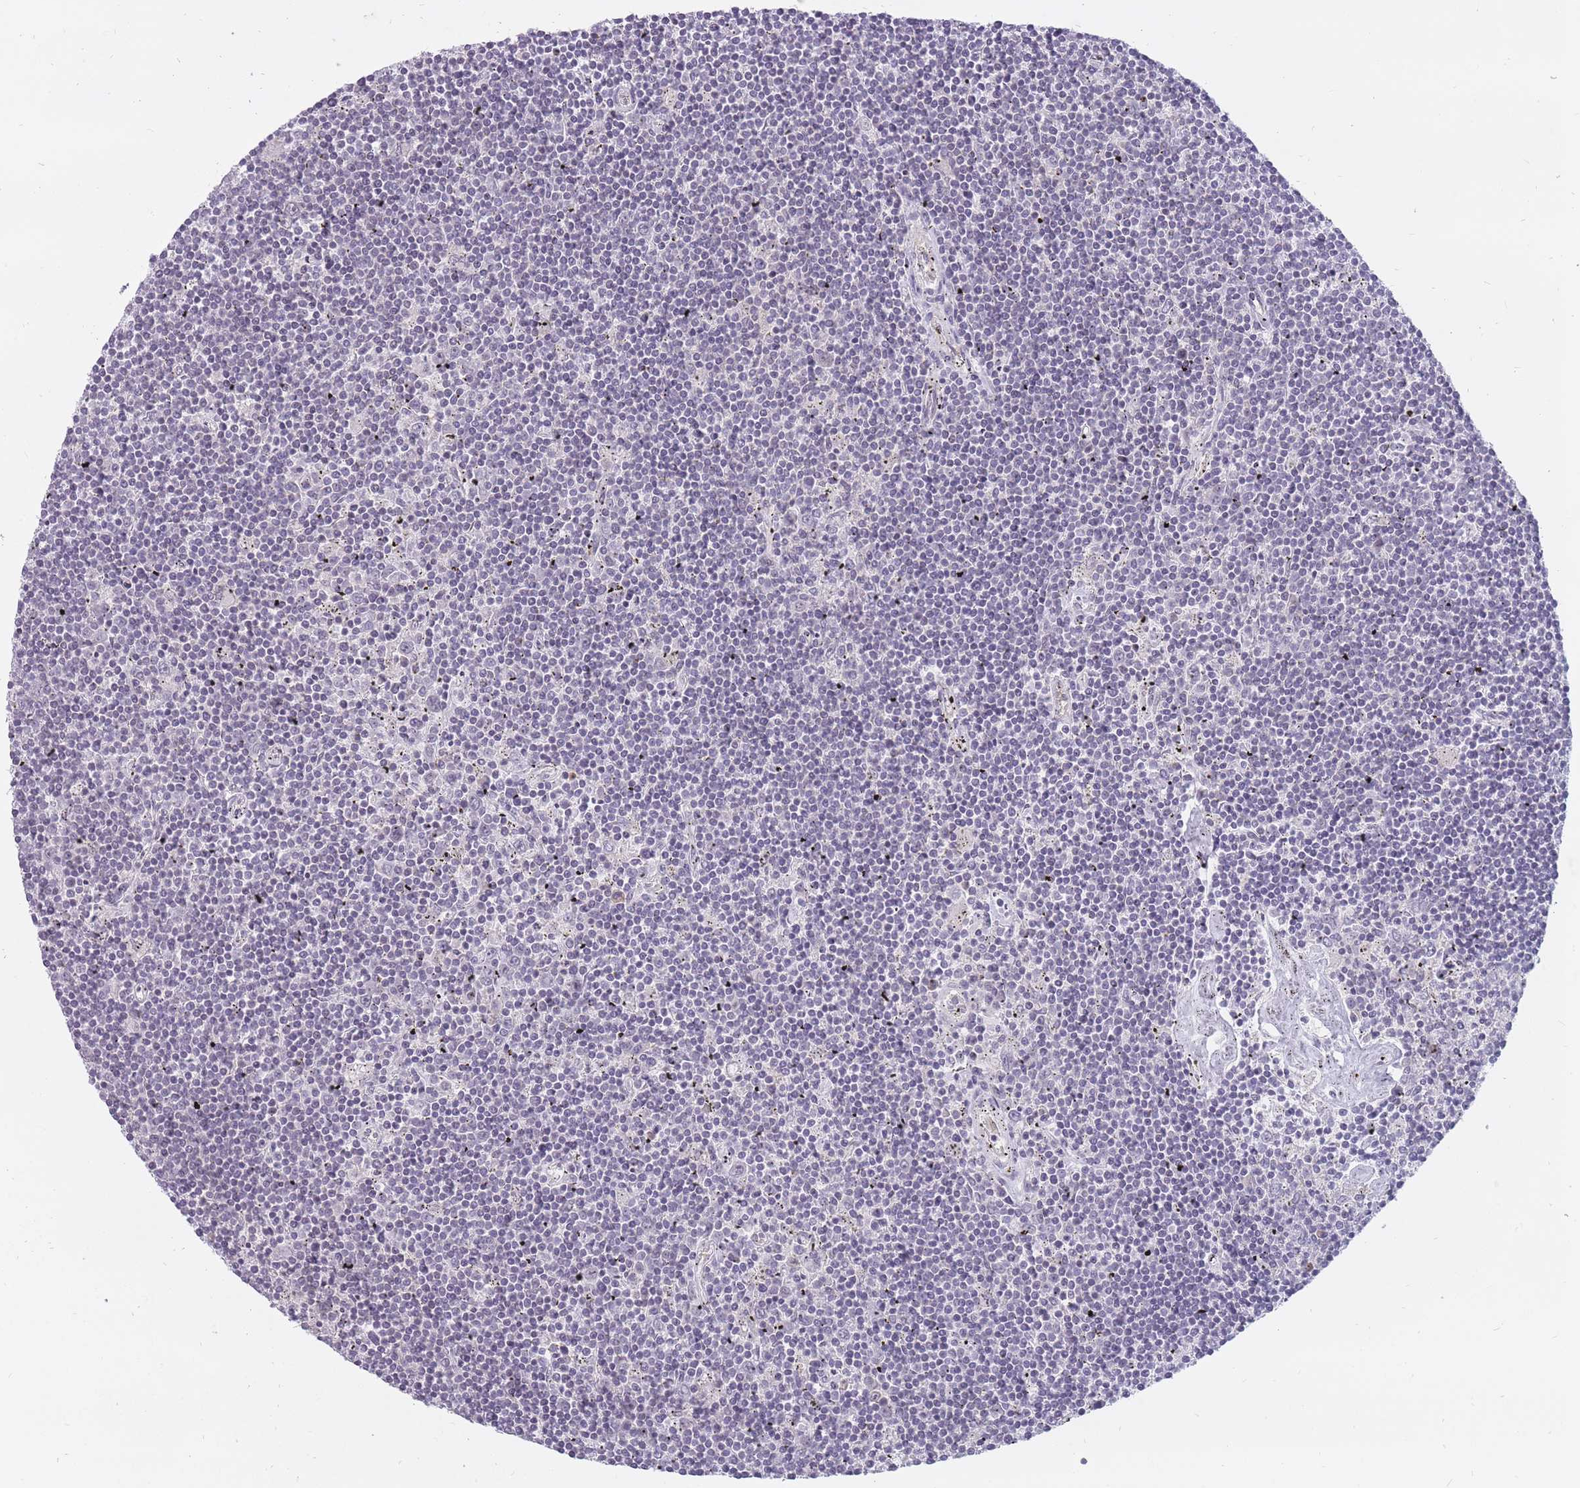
{"staining": {"intensity": "negative", "quantity": "none", "location": "none"}, "tissue": "lymphoma", "cell_type": "Tumor cells", "image_type": "cancer", "snomed": [{"axis": "morphology", "description": "Malignant lymphoma, non-Hodgkin's type, Low grade"}, {"axis": "topography", "description": "Spleen"}], "caption": "Immunohistochemical staining of human low-grade malignant lymphoma, non-Hodgkin's type reveals no significant positivity in tumor cells.", "gene": "POMZP3", "patient": {"sex": "male", "age": 76}}